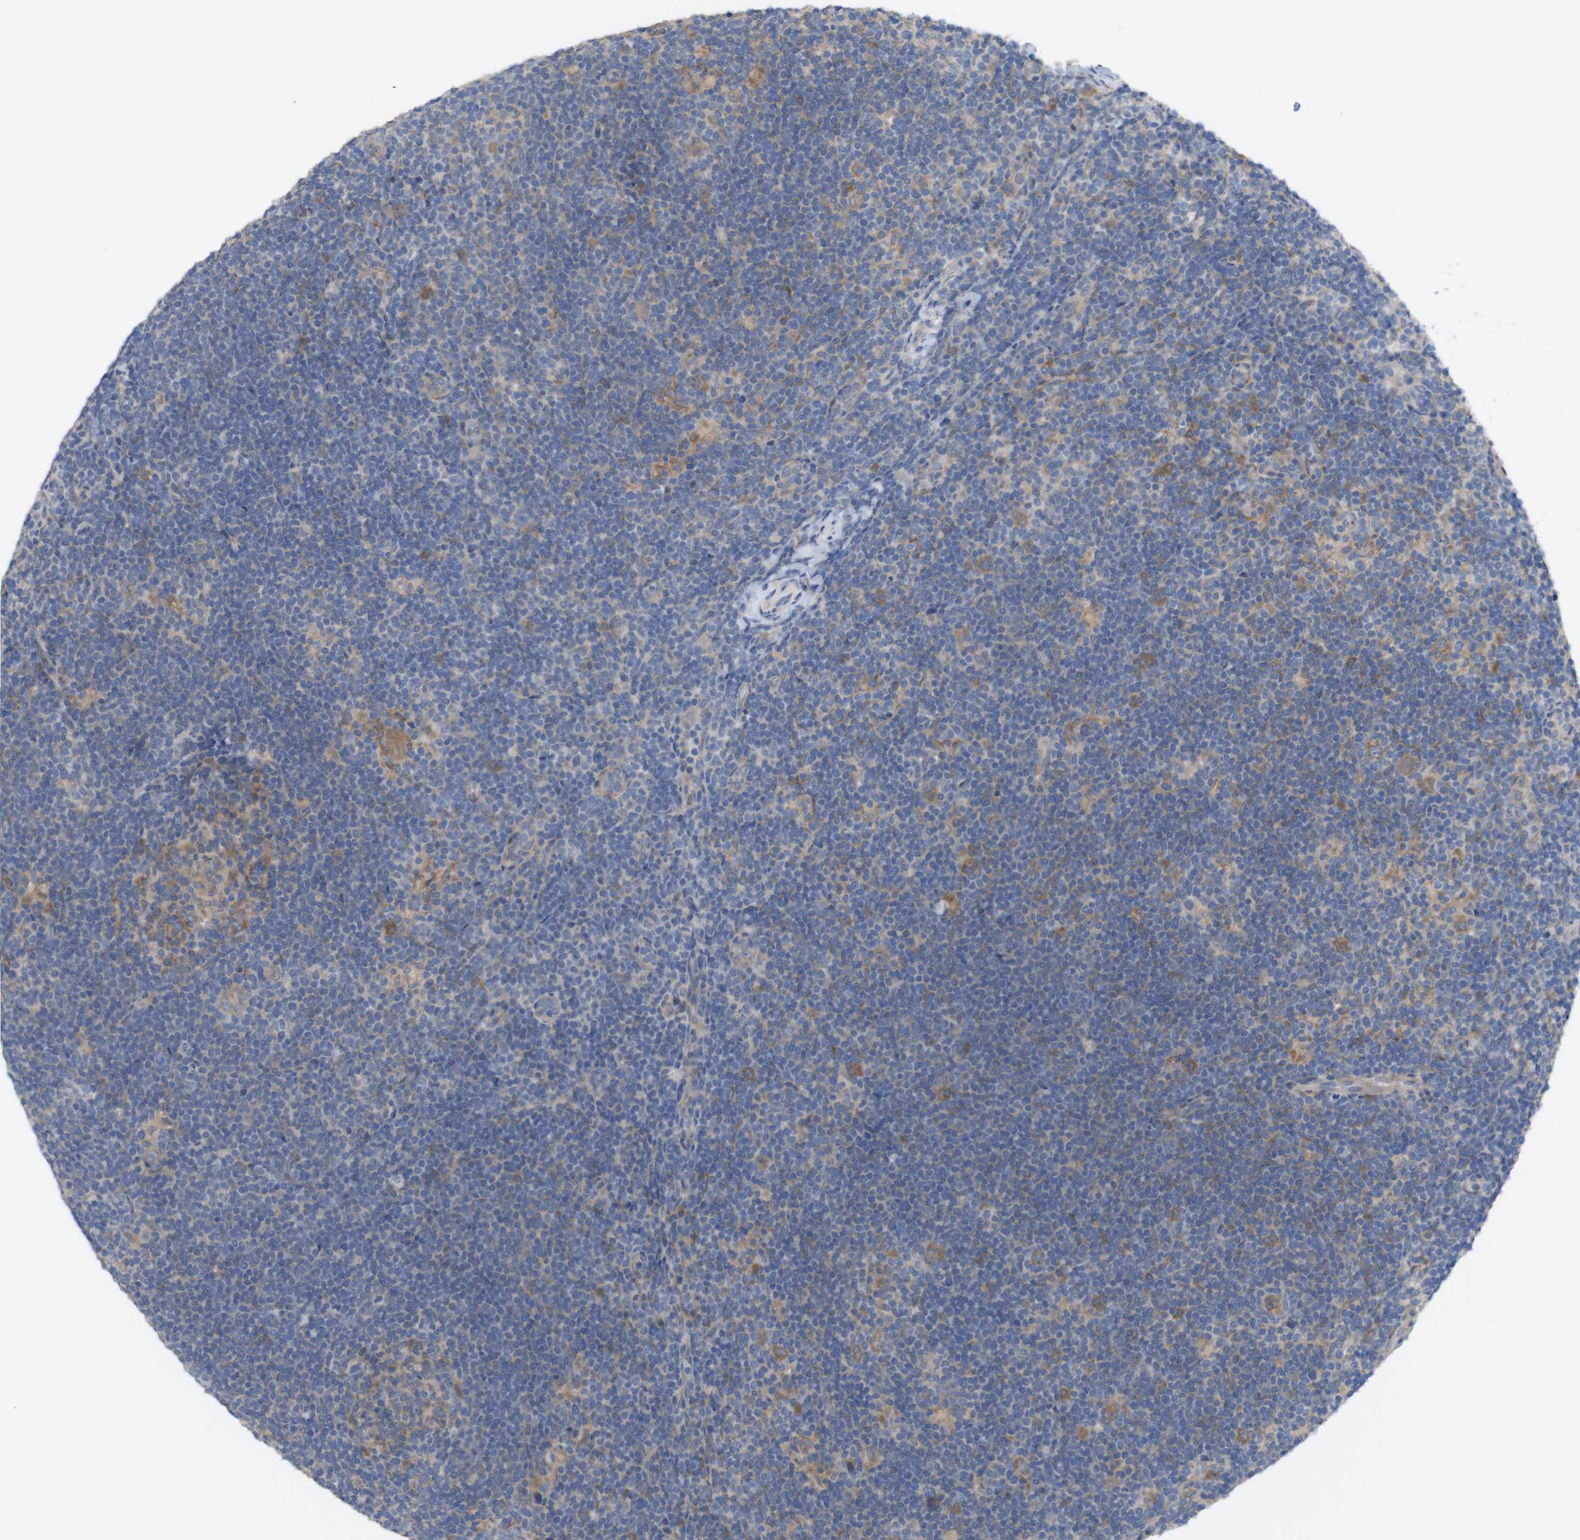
{"staining": {"intensity": "moderate", "quantity": ">75%", "location": "cytoplasmic/membranous"}, "tissue": "lymphoma", "cell_type": "Tumor cells", "image_type": "cancer", "snomed": [{"axis": "morphology", "description": "Hodgkin's disease, NOS"}, {"axis": "topography", "description": "Lymph node"}], "caption": "Human Hodgkin's disease stained for a protein (brown) shows moderate cytoplasmic/membranous positive staining in approximately >75% of tumor cells.", "gene": "BCAR3", "patient": {"sex": "female", "age": 57}}